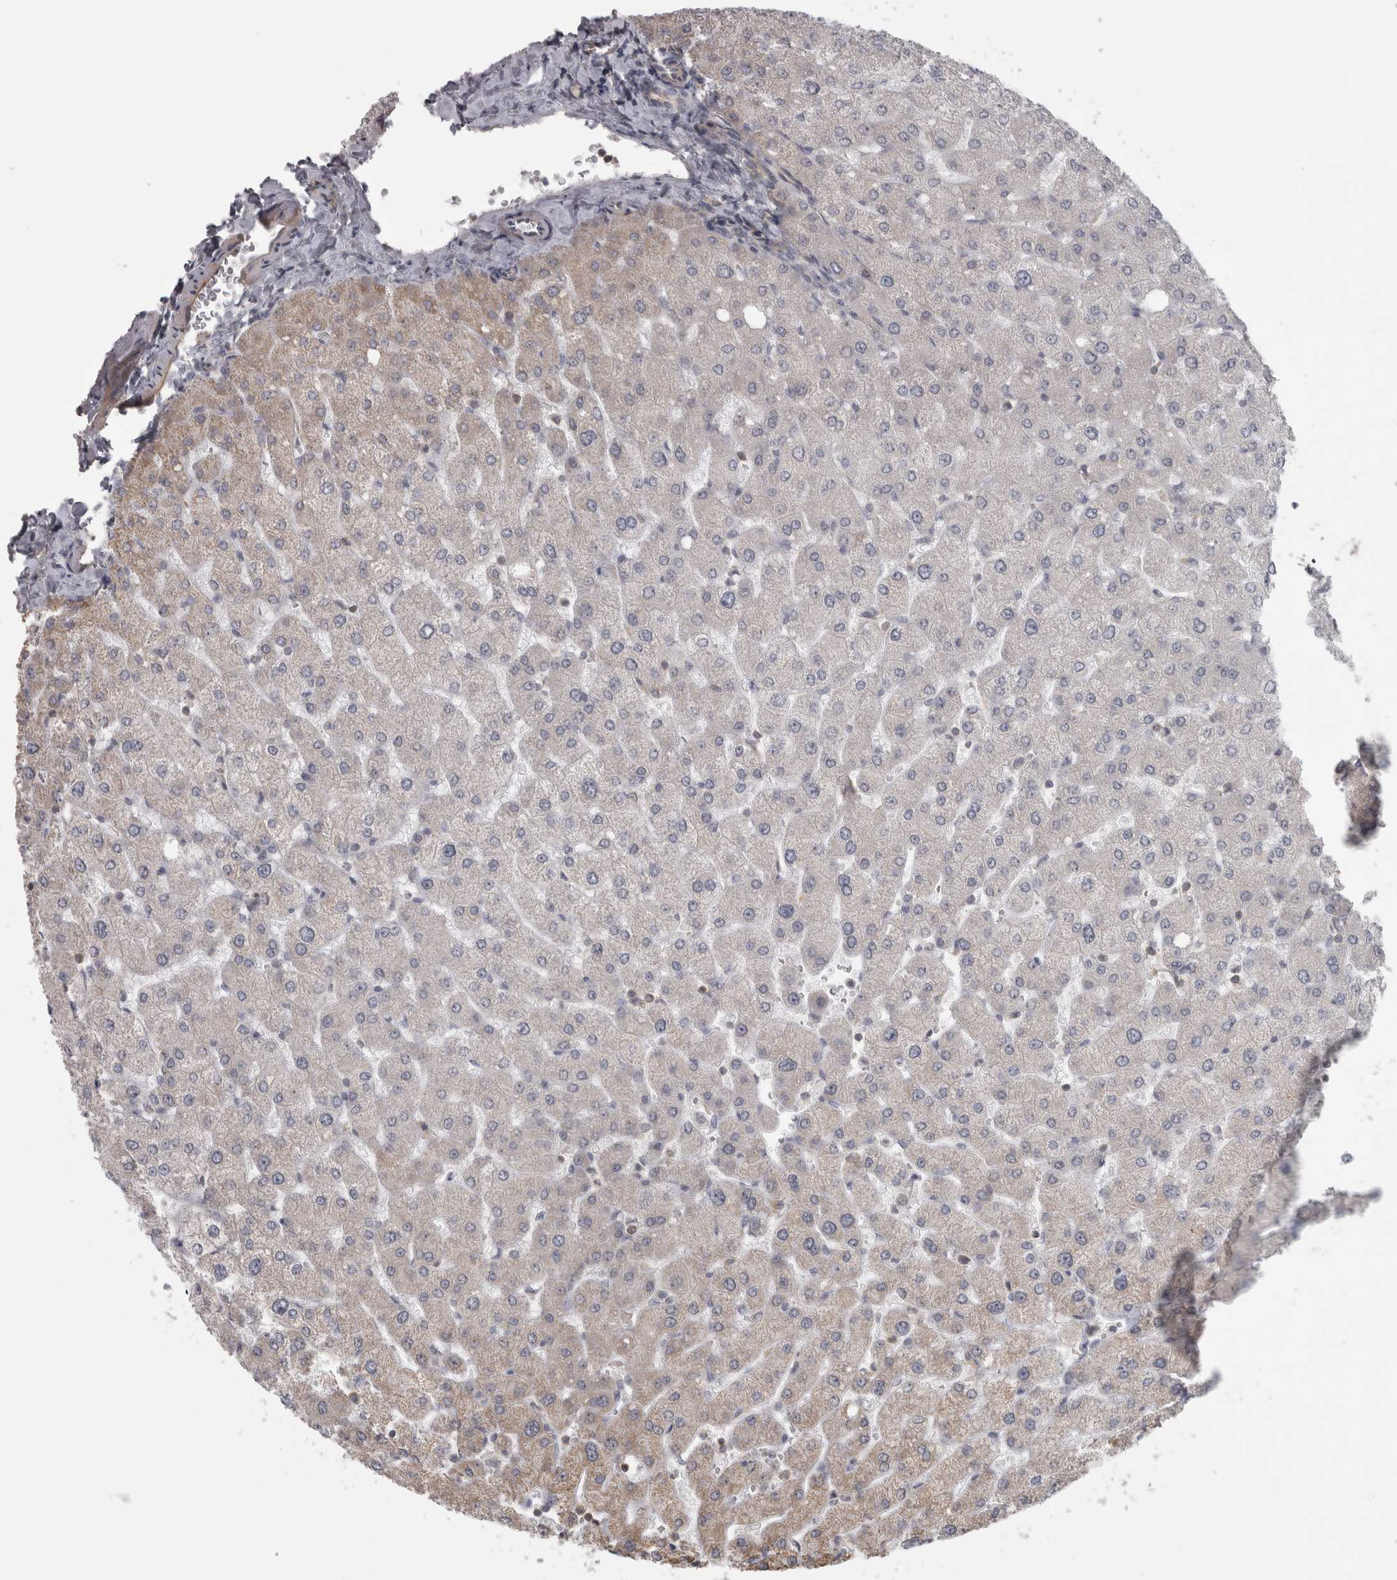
{"staining": {"intensity": "weak", "quantity": "<25%", "location": "cytoplasmic/membranous"}, "tissue": "liver", "cell_type": "Cholangiocytes", "image_type": "normal", "snomed": [{"axis": "morphology", "description": "Normal tissue, NOS"}, {"axis": "topography", "description": "Liver"}], "caption": "DAB (3,3'-diaminobenzidine) immunohistochemical staining of unremarkable human liver displays no significant expression in cholangiocytes. (Immunohistochemistry, brightfield microscopy, high magnification).", "gene": "PPP1R12B", "patient": {"sex": "male", "age": 55}}